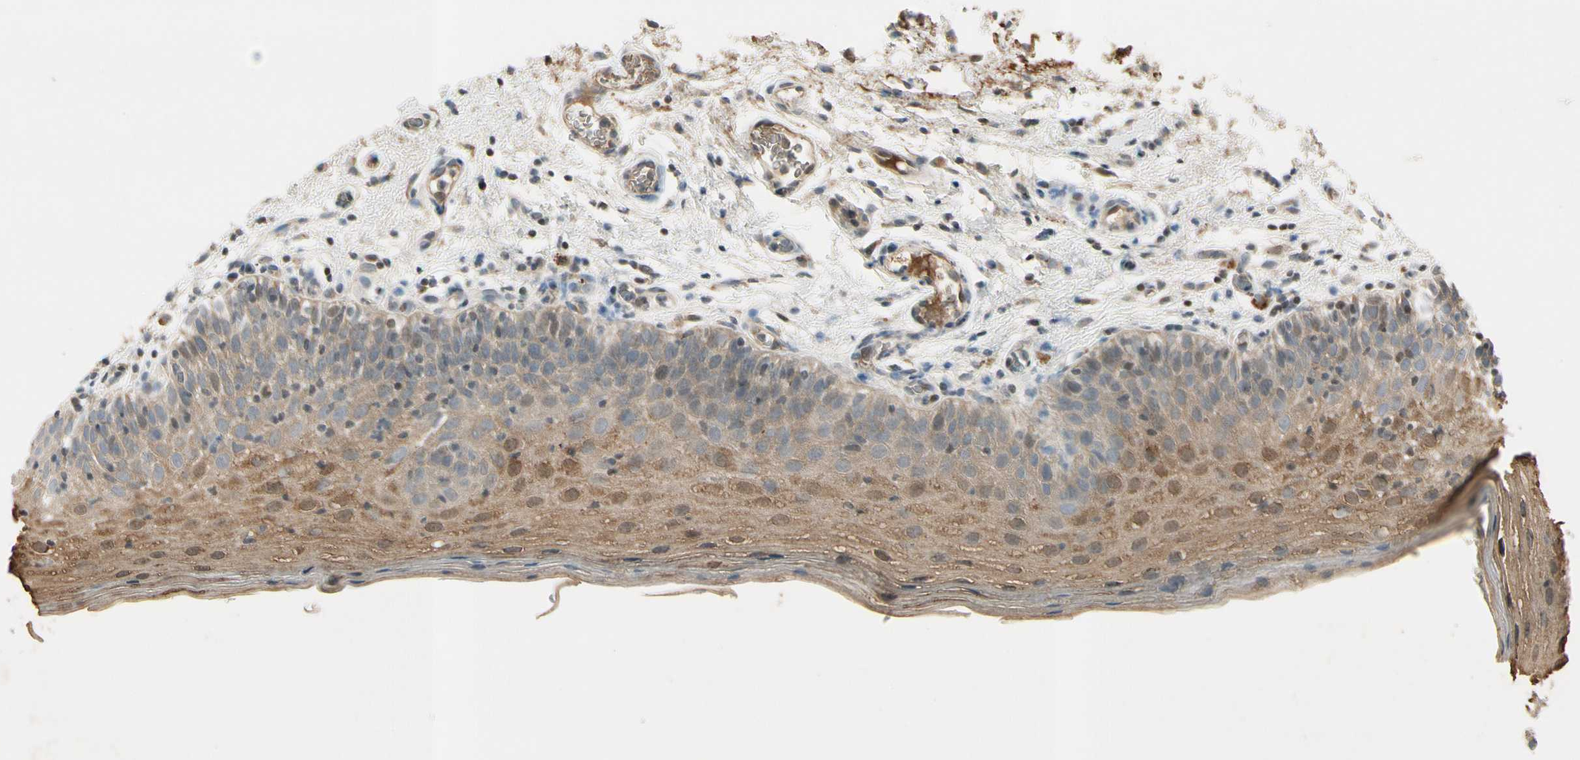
{"staining": {"intensity": "moderate", "quantity": ">75%", "location": "cytoplasmic/membranous,nuclear"}, "tissue": "oral mucosa", "cell_type": "Squamous epithelial cells", "image_type": "normal", "snomed": [{"axis": "morphology", "description": "Normal tissue, NOS"}, {"axis": "morphology", "description": "Squamous cell carcinoma, NOS"}, {"axis": "topography", "description": "Skeletal muscle"}, {"axis": "topography", "description": "Oral tissue"}], "caption": "IHC image of normal oral mucosa: human oral mucosa stained using IHC displays medium levels of moderate protein expression localized specifically in the cytoplasmic/membranous,nuclear of squamous epithelial cells, appearing as a cytoplasmic/membranous,nuclear brown color.", "gene": "ICAM5", "patient": {"sex": "male", "age": 71}}